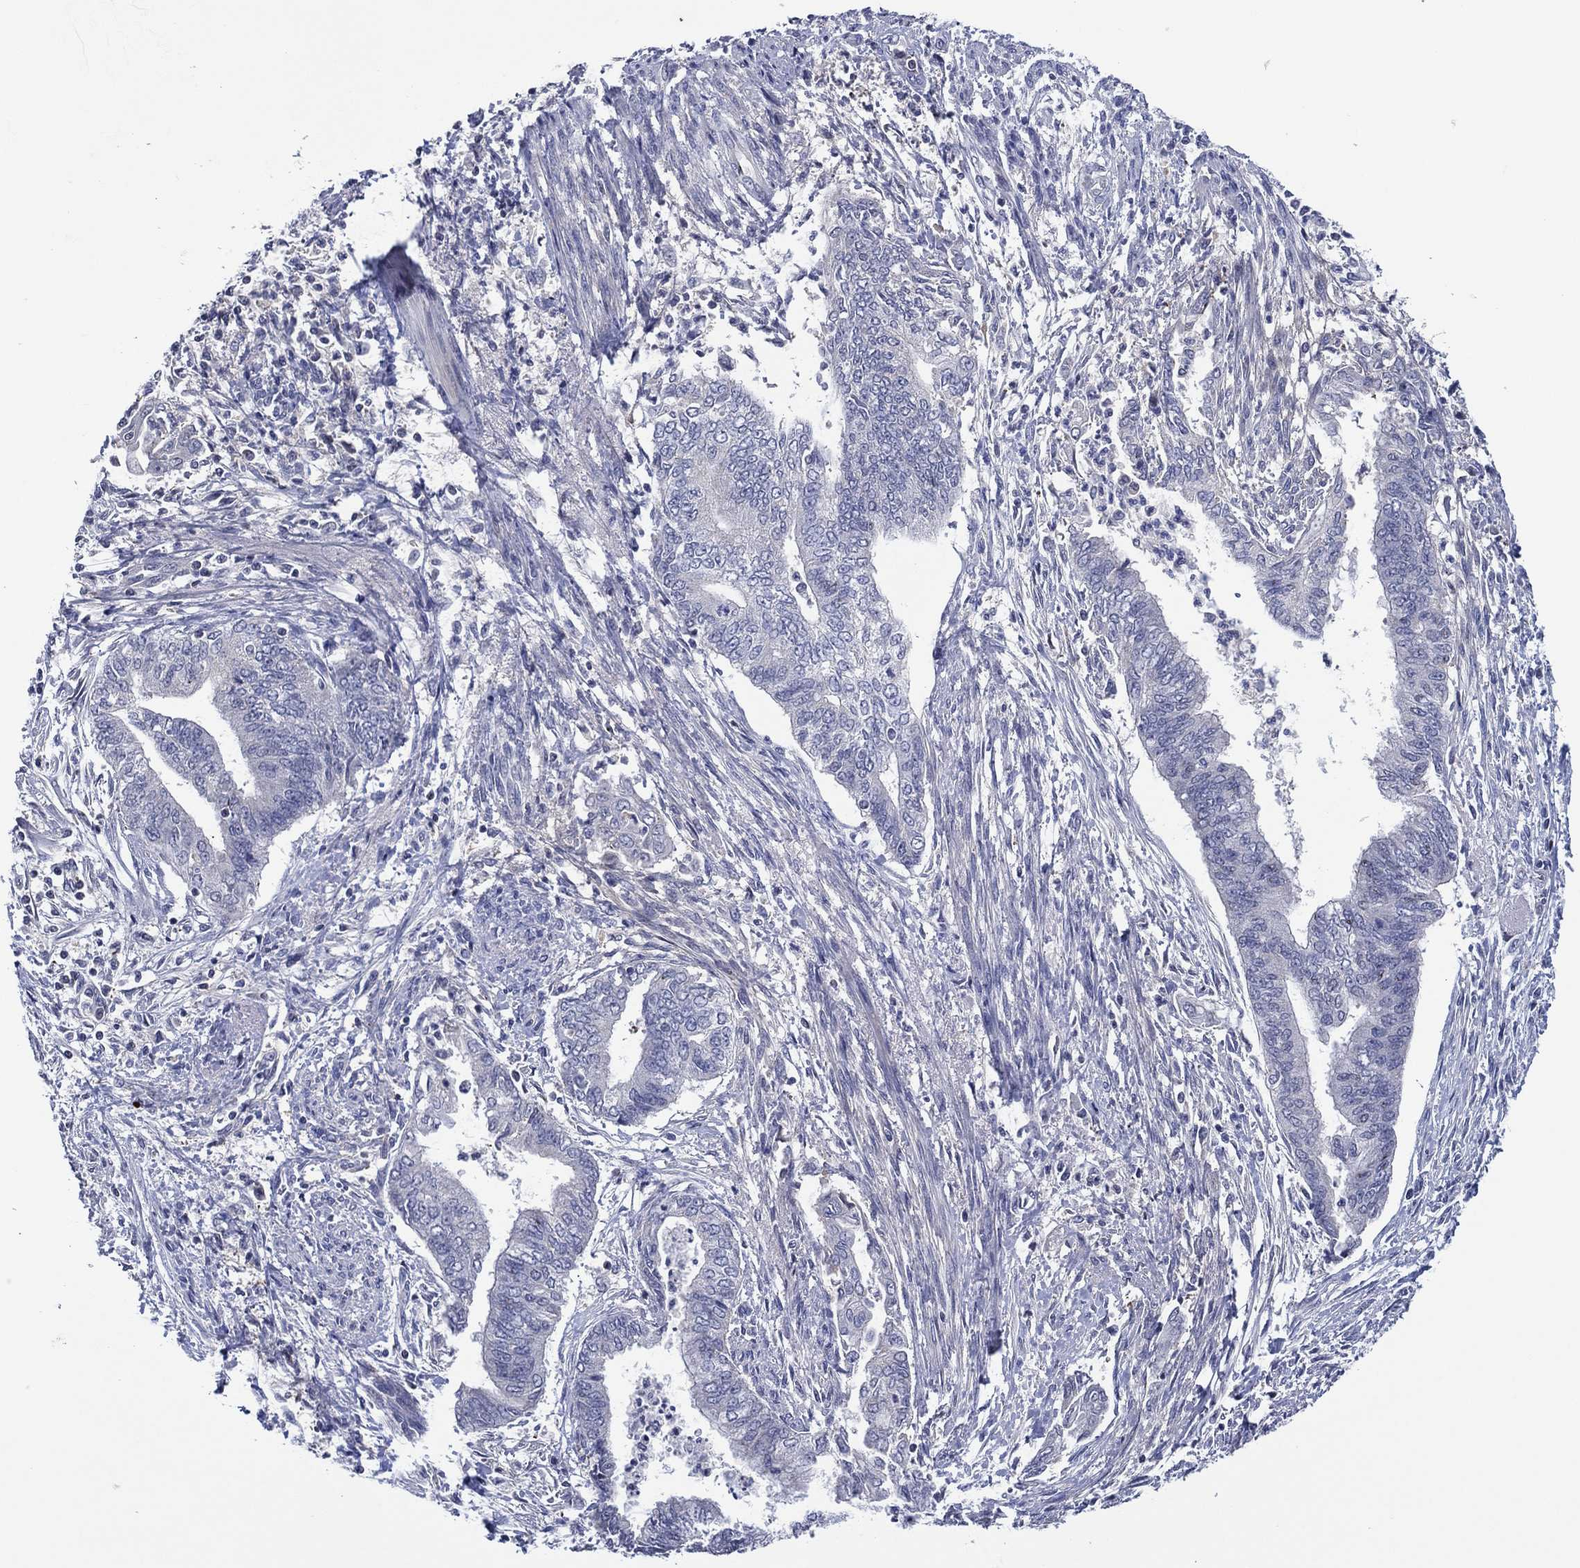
{"staining": {"intensity": "negative", "quantity": "none", "location": "none"}, "tissue": "endometrial cancer", "cell_type": "Tumor cells", "image_type": "cancer", "snomed": [{"axis": "morphology", "description": "Adenocarcinoma, NOS"}, {"axis": "topography", "description": "Endometrium"}], "caption": "The image displays no staining of tumor cells in endometrial cancer (adenocarcinoma). The staining was performed using DAB (3,3'-diaminobenzidine) to visualize the protein expression in brown, while the nuclei were stained in blue with hematoxylin (Magnification: 20x).", "gene": "TRIM31", "patient": {"sex": "female", "age": 65}}